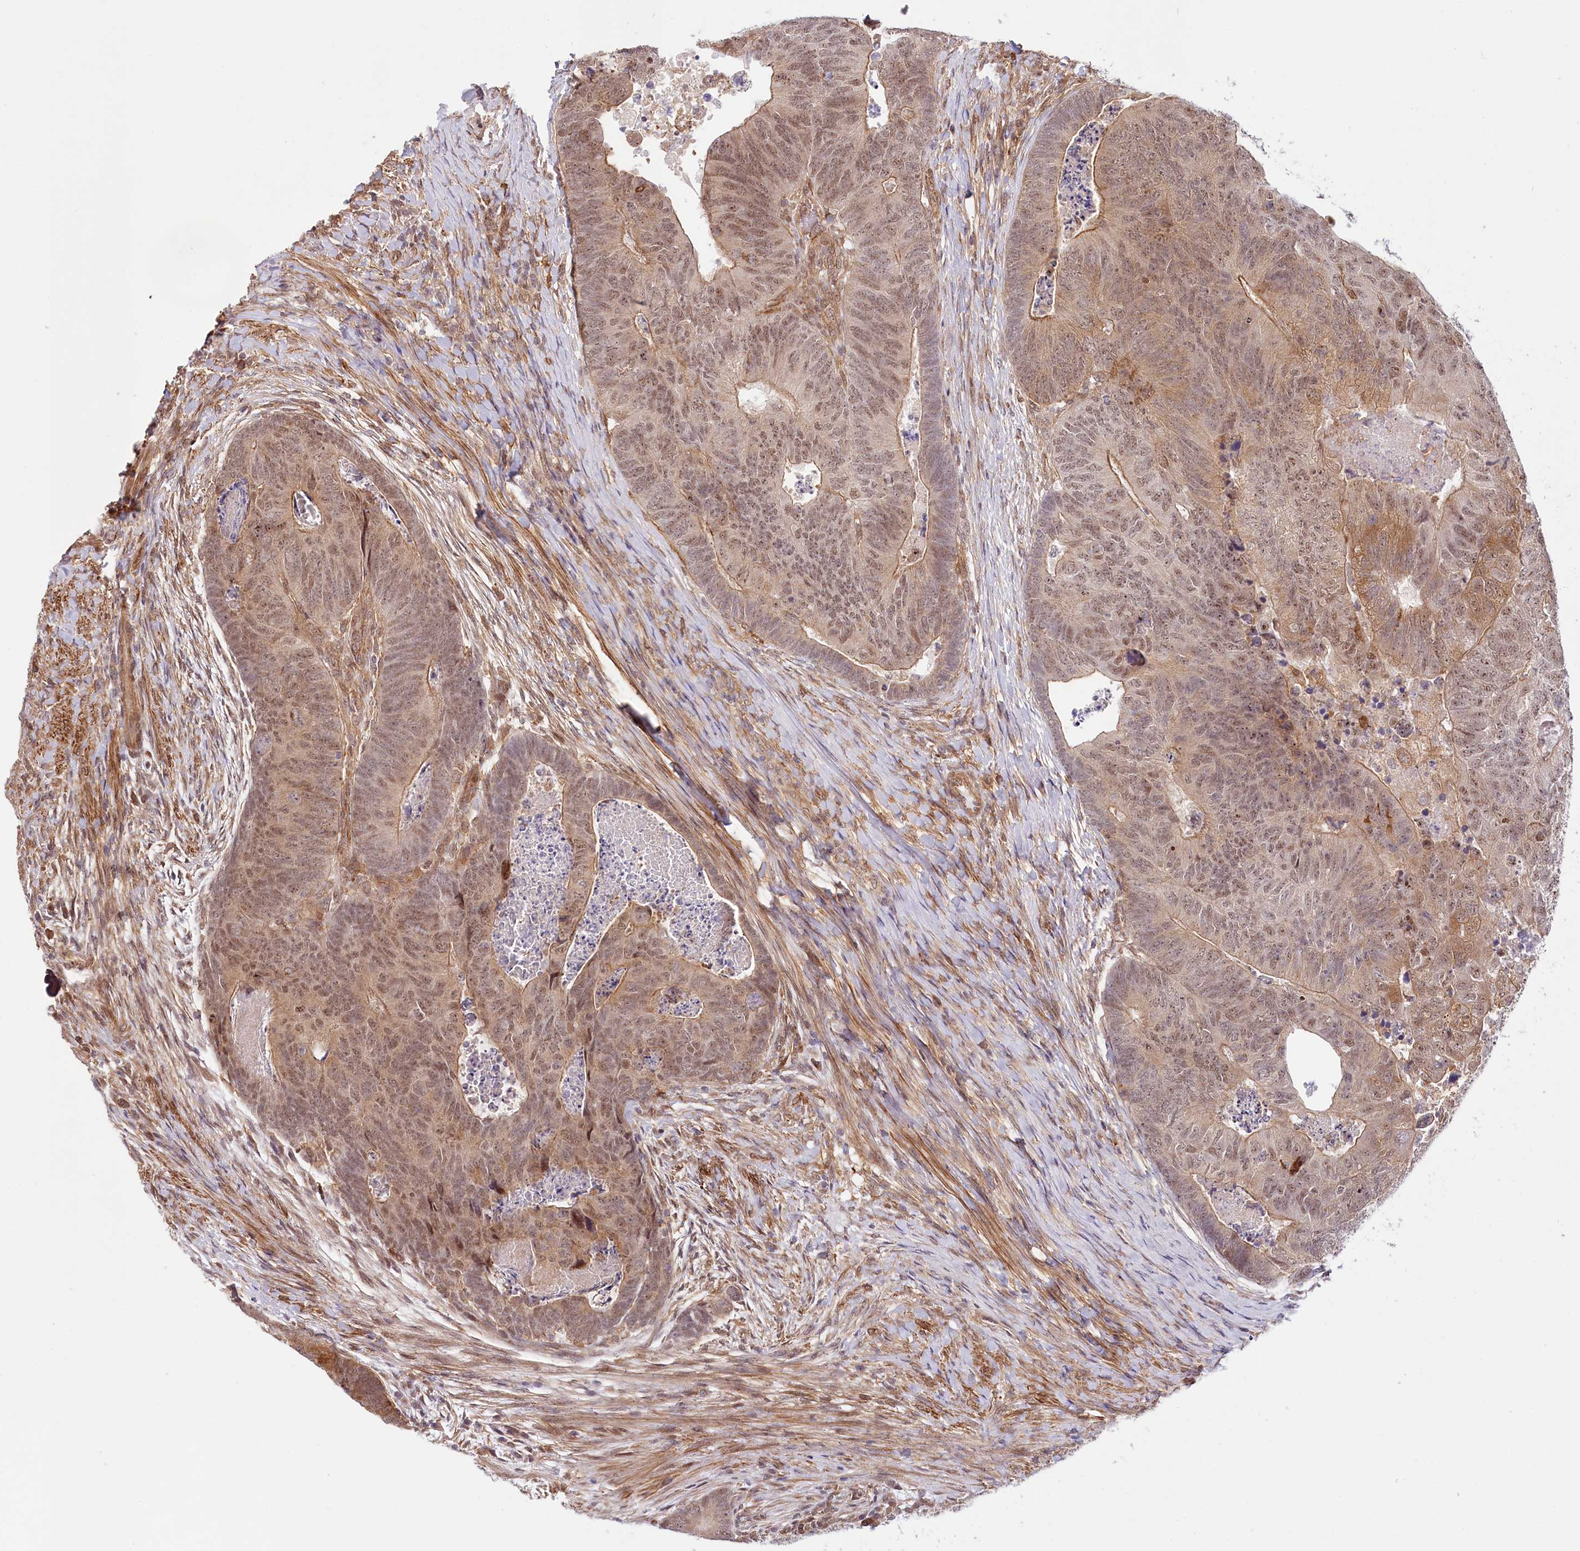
{"staining": {"intensity": "moderate", "quantity": ">75%", "location": "cytoplasmic/membranous,nuclear"}, "tissue": "colorectal cancer", "cell_type": "Tumor cells", "image_type": "cancer", "snomed": [{"axis": "morphology", "description": "Adenocarcinoma, NOS"}, {"axis": "topography", "description": "Colon"}], "caption": "IHC staining of colorectal adenocarcinoma, which displays medium levels of moderate cytoplasmic/membranous and nuclear expression in about >75% of tumor cells indicating moderate cytoplasmic/membranous and nuclear protein positivity. The staining was performed using DAB (3,3'-diaminobenzidine) (brown) for protein detection and nuclei were counterstained in hematoxylin (blue).", "gene": "TUBGCP2", "patient": {"sex": "female", "age": 67}}